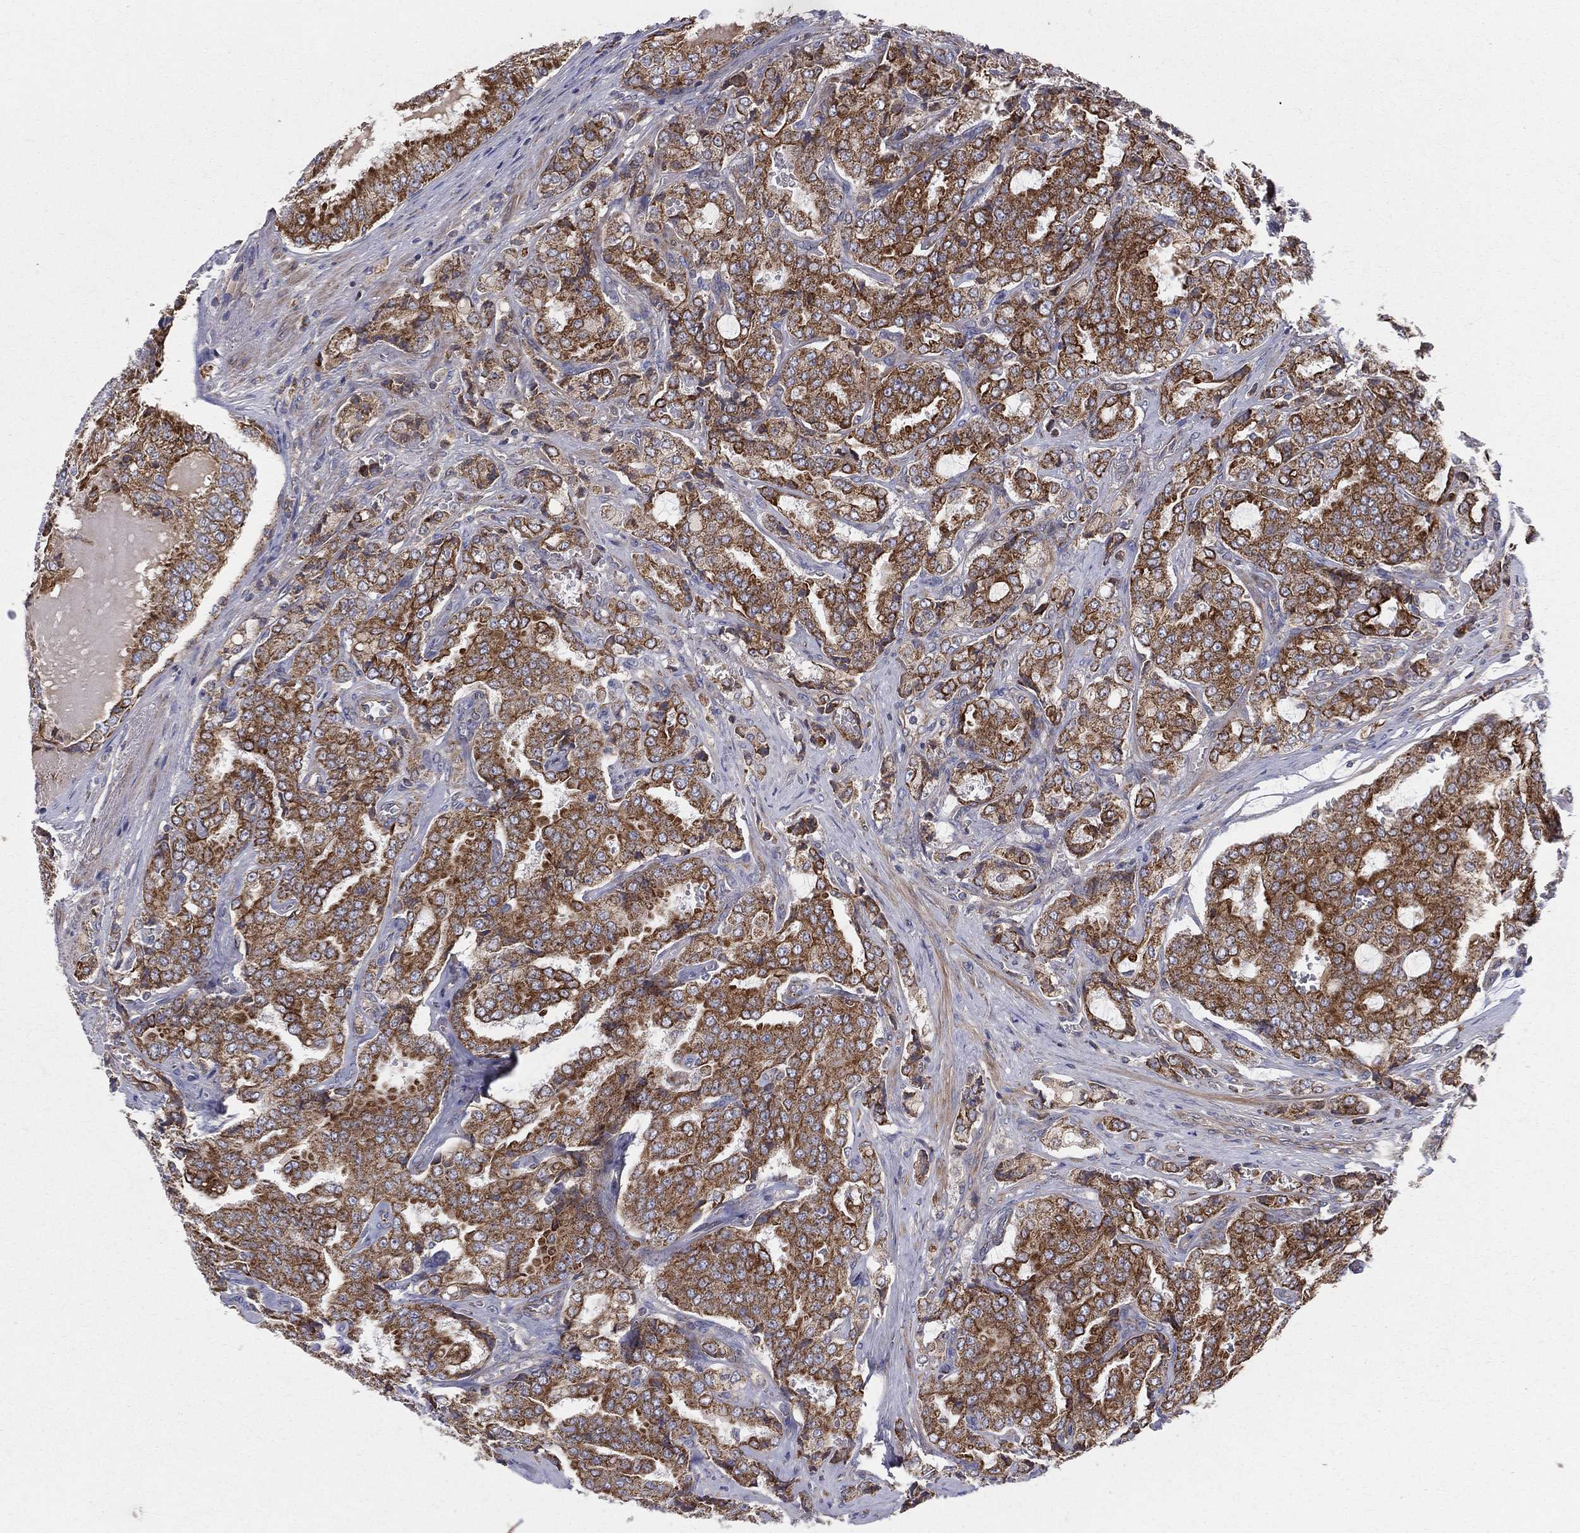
{"staining": {"intensity": "strong", "quantity": ">75%", "location": "cytoplasmic/membranous"}, "tissue": "prostate cancer", "cell_type": "Tumor cells", "image_type": "cancer", "snomed": [{"axis": "morphology", "description": "Adenocarcinoma, NOS"}, {"axis": "topography", "description": "Prostate"}], "caption": "Strong cytoplasmic/membranous expression is identified in about >75% of tumor cells in prostate cancer.", "gene": "MIX23", "patient": {"sex": "male", "age": 65}}